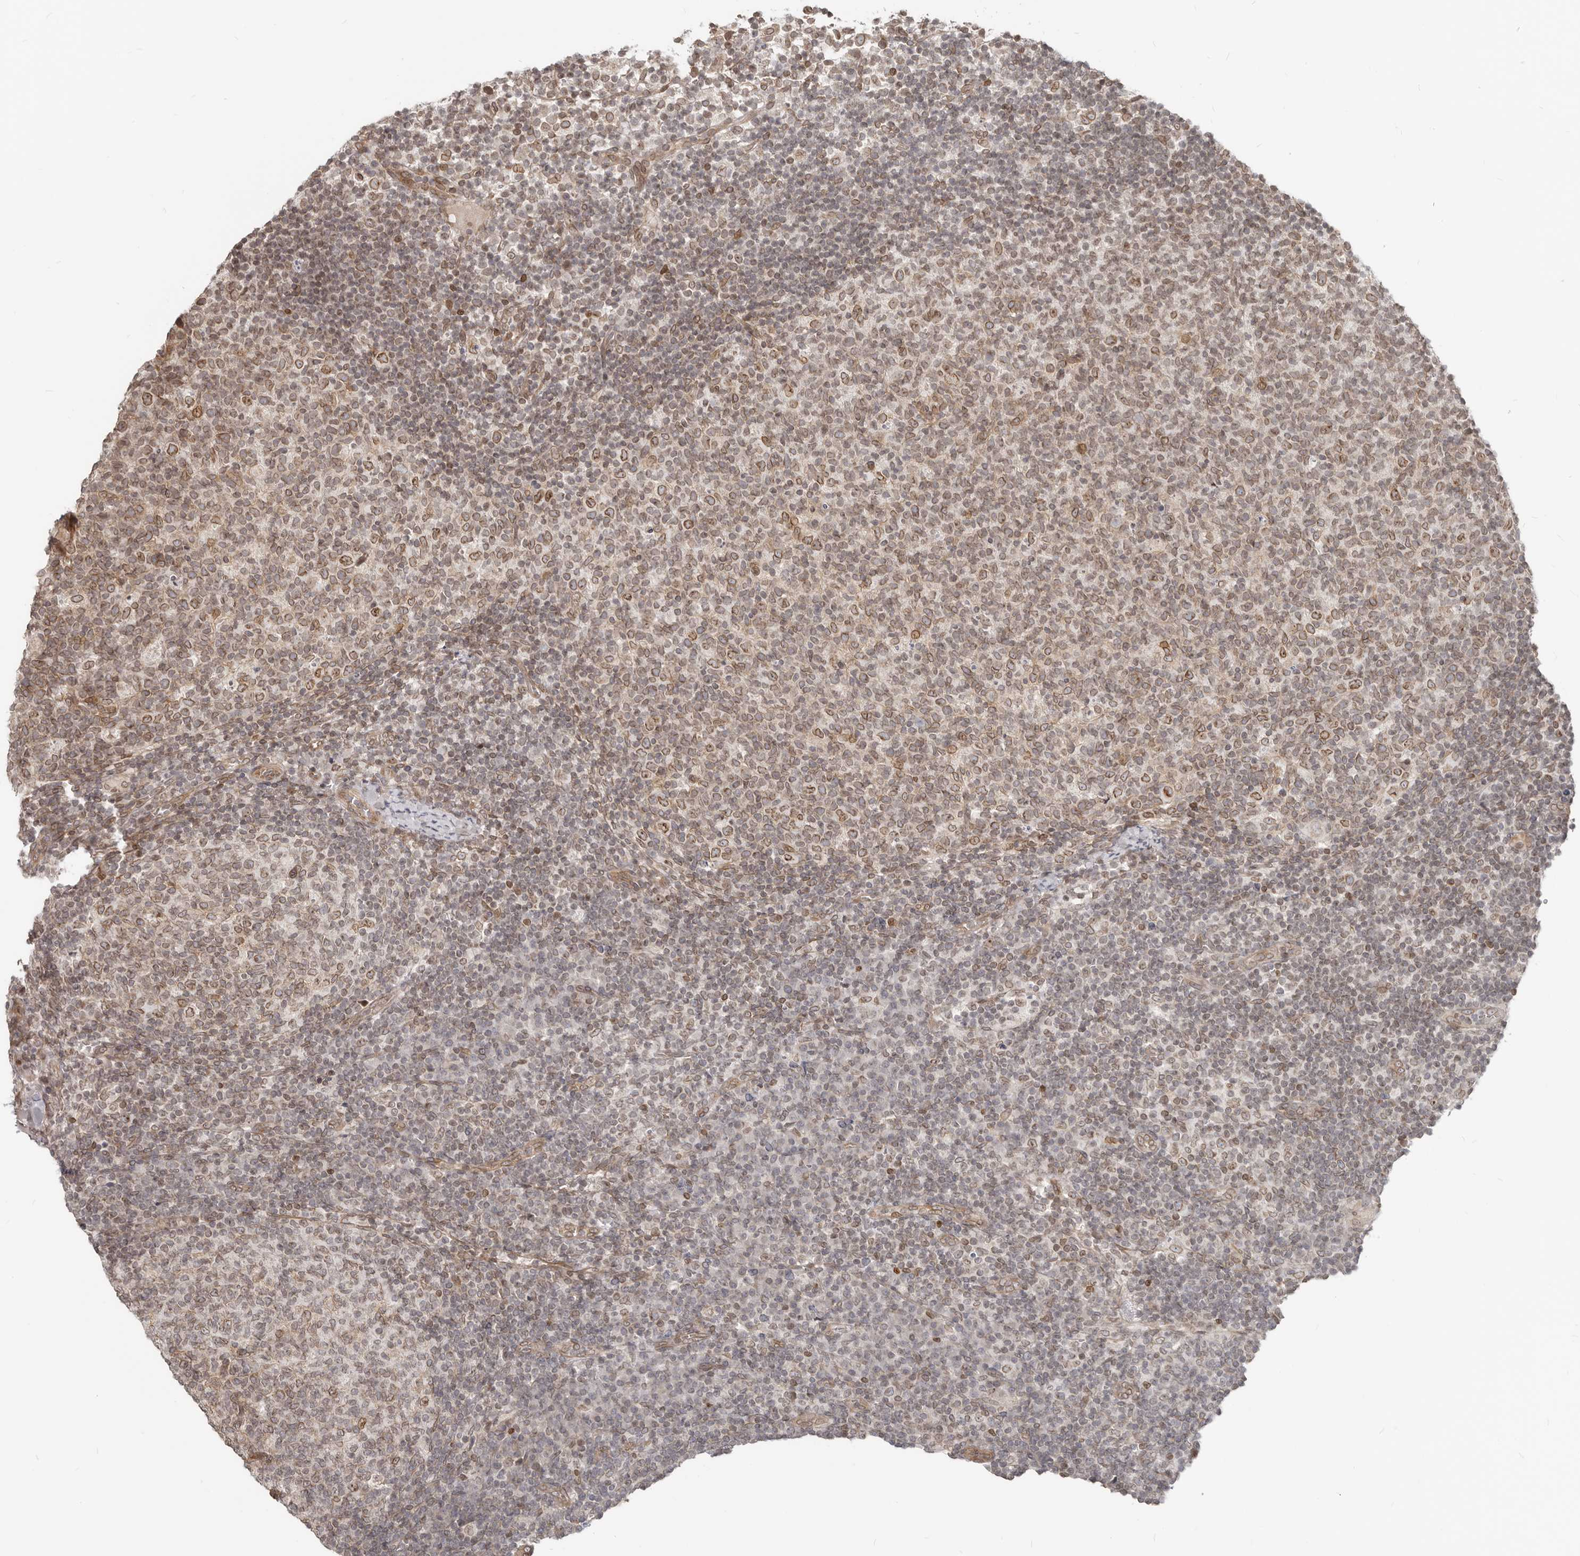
{"staining": {"intensity": "moderate", "quantity": ">75%", "location": "cytoplasmic/membranous,nuclear"}, "tissue": "lymph node", "cell_type": "Germinal center cells", "image_type": "normal", "snomed": [{"axis": "morphology", "description": "Normal tissue, NOS"}, {"axis": "morphology", "description": "Inflammation, NOS"}, {"axis": "topography", "description": "Lymph node"}], "caption": "This micrograph shows immunohistochemistry staining of normal lymph node, with medium moderate cytoplasmic/membranous,nuclear expression in approximately >75% of germinal center cells.", "gene": "NUP153", "patient": {"sex": "male", "age": 55}}